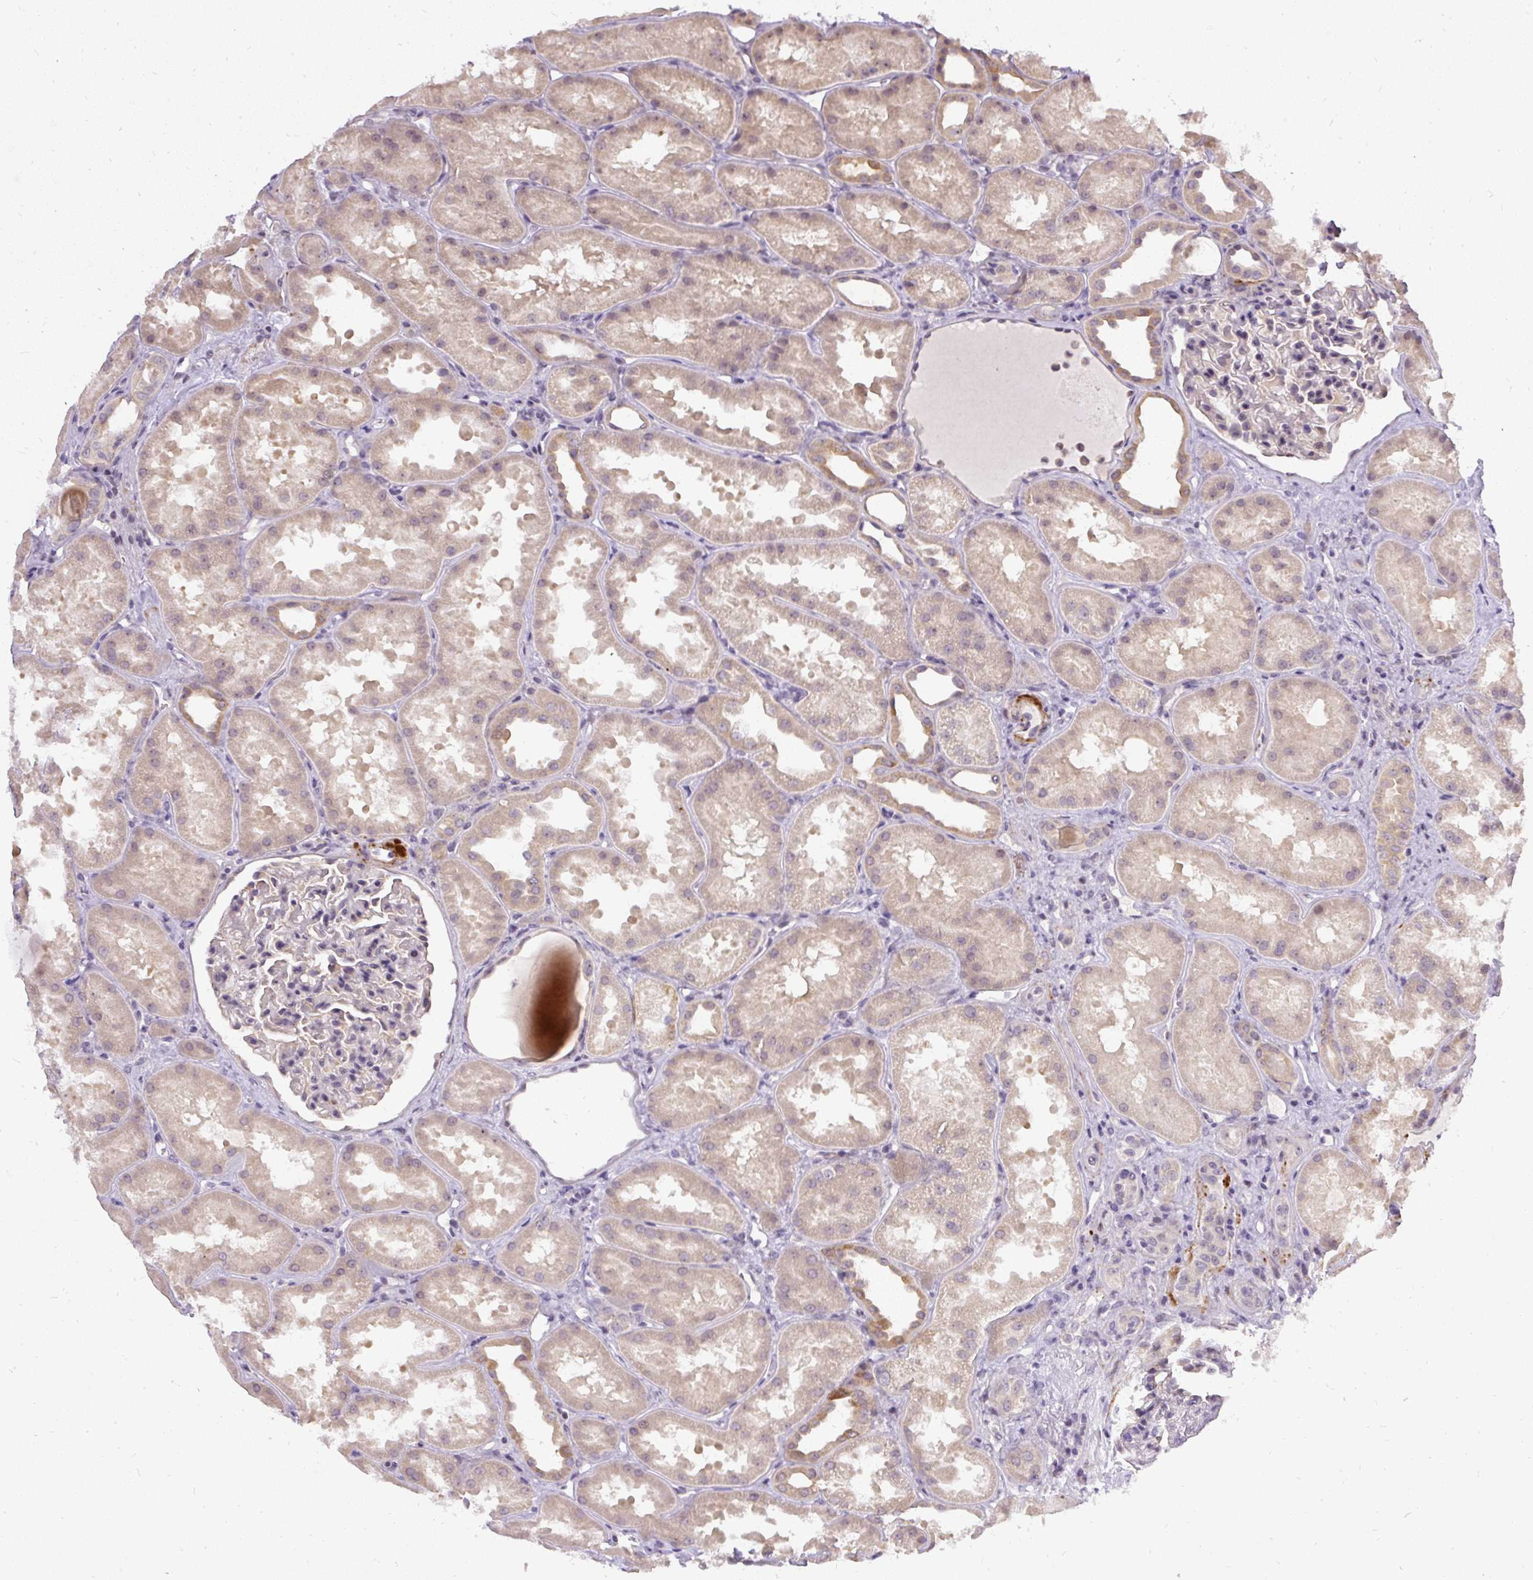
{"staining": {"intensity": "negative", "quantity": "none", "location": "none"}, "tissue": "kidney", "cell_type": "Cells in glomeruli", "image_type": "normal", "snomed": [{"axis": "morphology", "description": "Normal tissue, NOS"}, {"axis": "topography", "description": "Kidney"}], "caption": "High magnification brightfield microscopy of unremarkable kidney stained with DAB (brown) and counterstained with hematoxylin (blue): cells in glomeruli show no significant staining. Nuclei are stained in blue.", "gene": "FAM117B", "patient": {"sex": "male", "age": 61}}